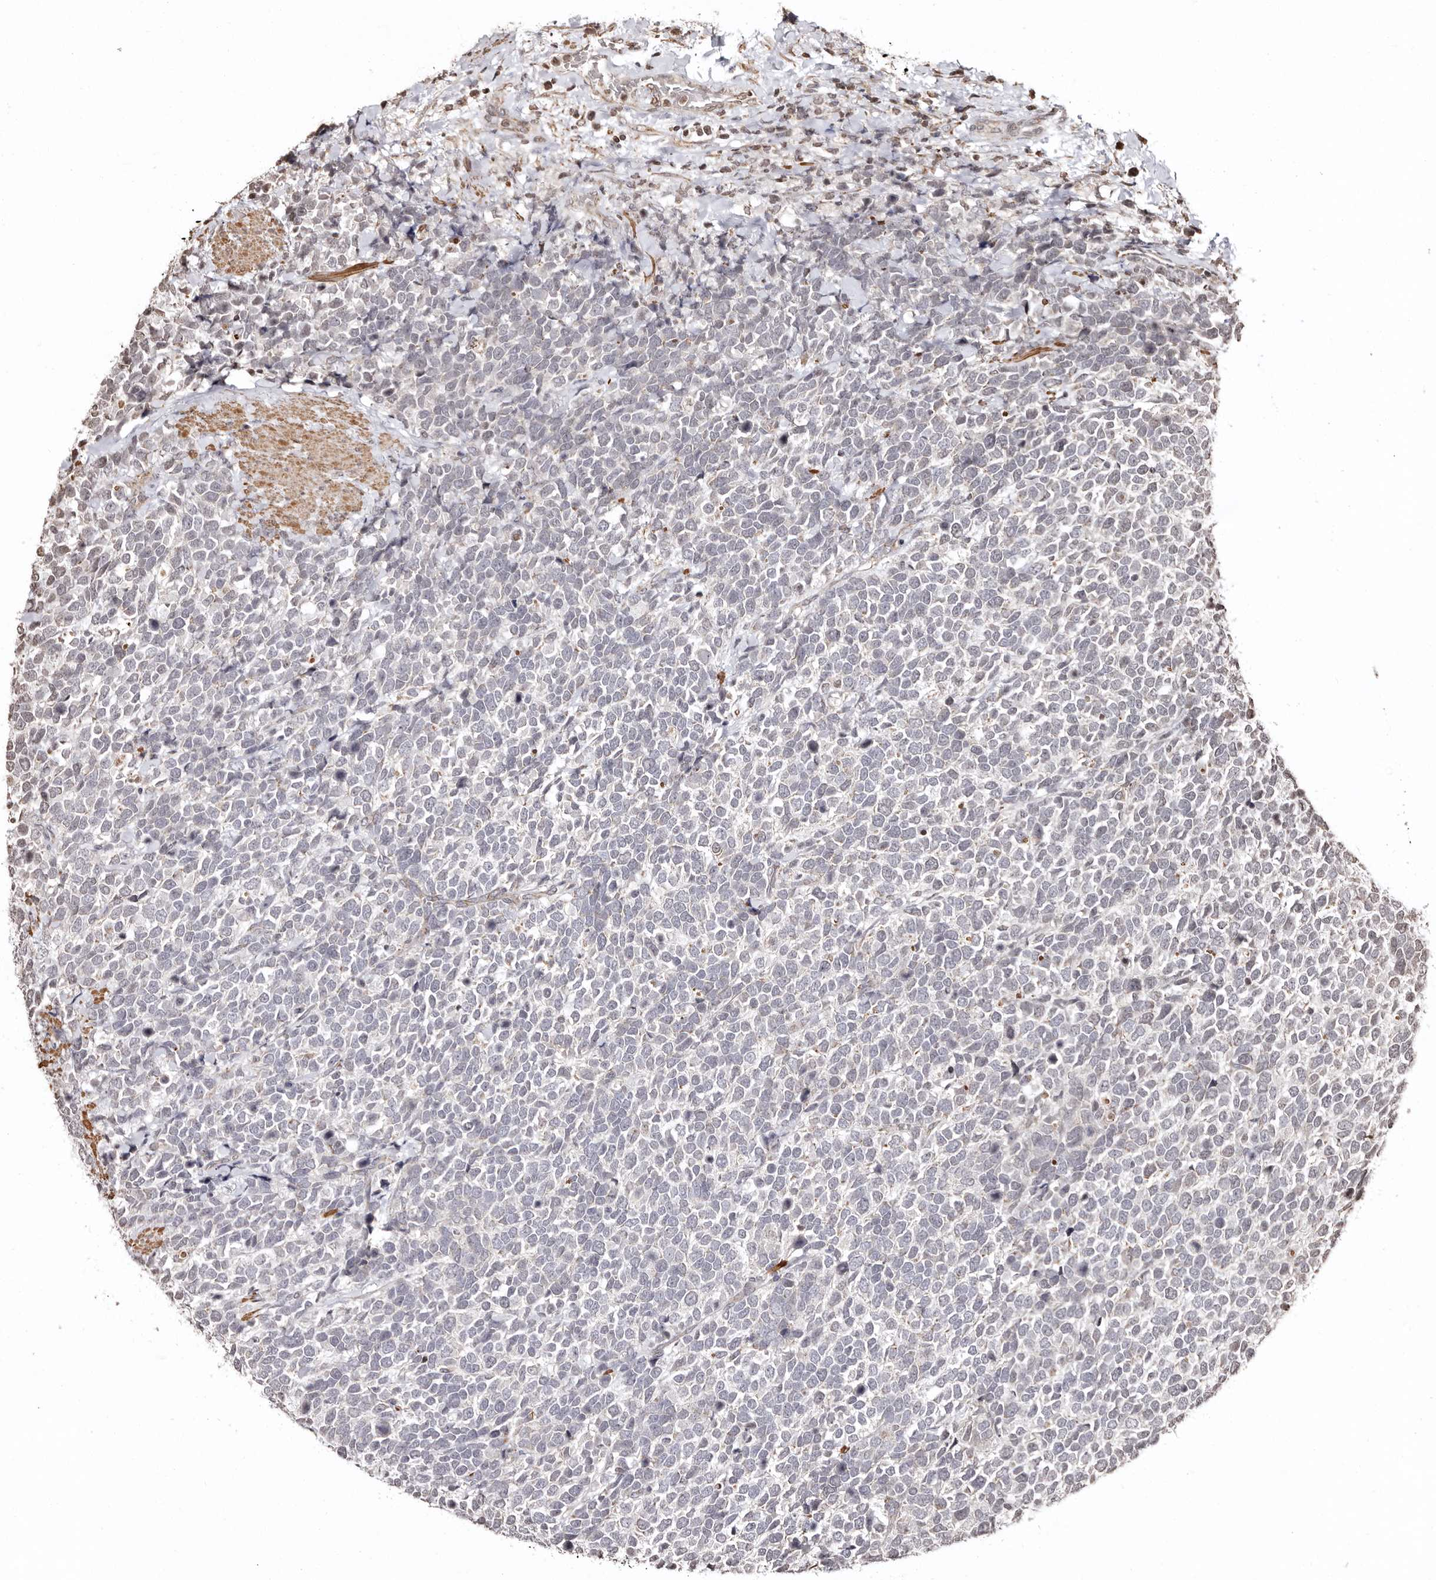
{"staining": {"intensity": "negative", "quantity": "none", "location": "none"}, "tissue": "urothelial cancer", "cell_type": "Tumor cells", "image_type": "cancer", "snomed": [{"axis": "morphology", "description": "Urothelial carcinoma, High grade"}, {"axis": "topography", "description": "Urinary bladder"}], "caption": "The histopathology image demonstrates no significant positivity in tumor cells of urothelial cancer. (DAB immunohistochemistry (IHC), high magnification).", "gene": "CCDC190", "patient": {"sex": "female", "age": 82}}